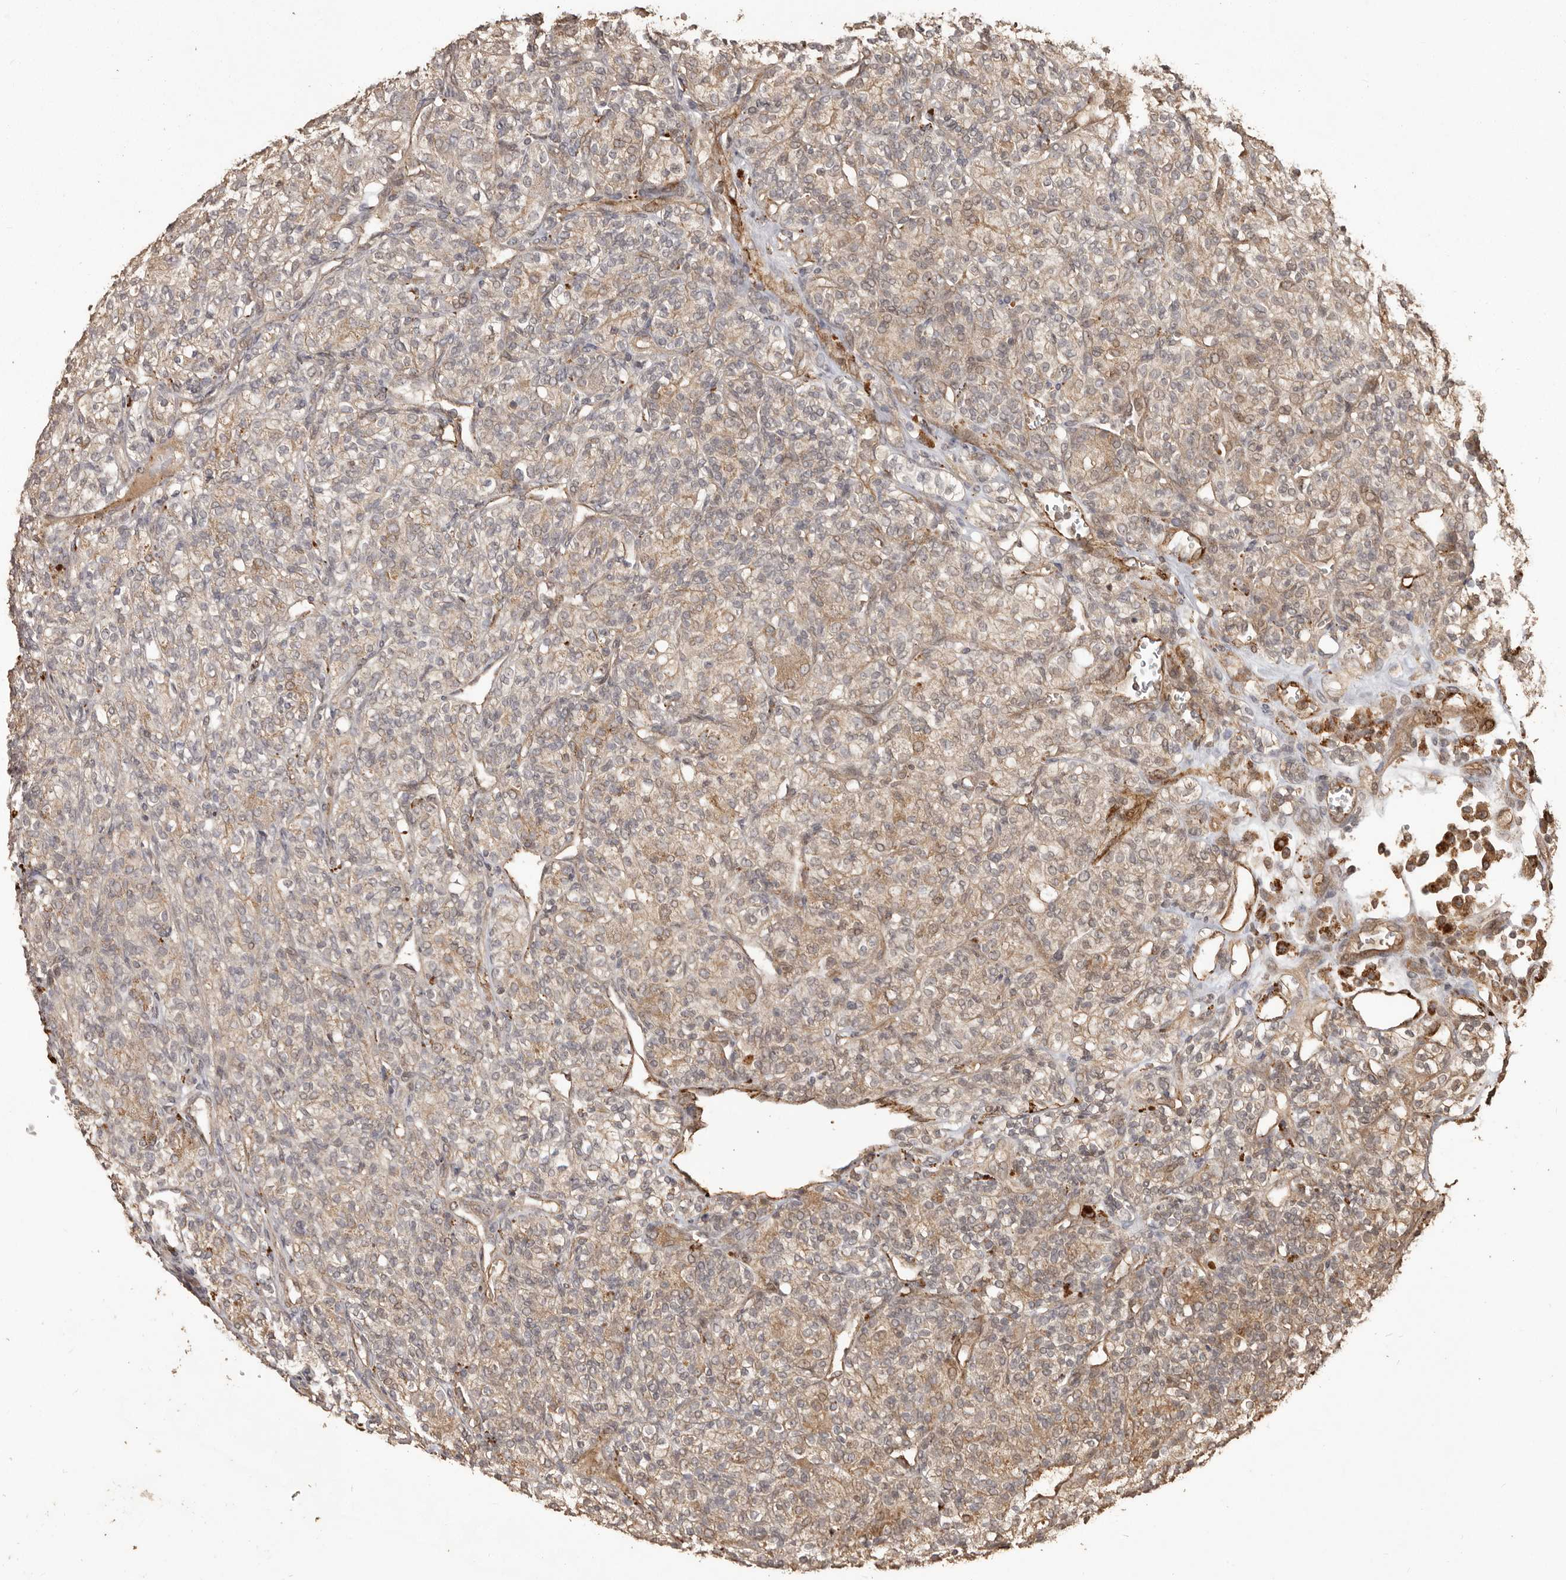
{"staining": {"intensity": "weak", "quantity": "25%-75%", "location": "cytoplasmic/membranous"}, "tissue": "renal cancer", "cell_type": "Tumor cells", "image_type": "cancer", "snomed": [{"axis": "morphology", "description": "Adenocarcinoma, NOS"}, {"axis": "topography", "description": "Kidney"}], "caption": "High-power microscopy captured an immunohistochemistry (IHC) image of renal cancer (adenocarcinoma), revealing weak cytoplasmic/membranous staining in approximately 25%-75% of tumor cells. Nuclei are stained in blue.", "gene": "NUP43", "patient": {"sex": "male", "age": 77}}